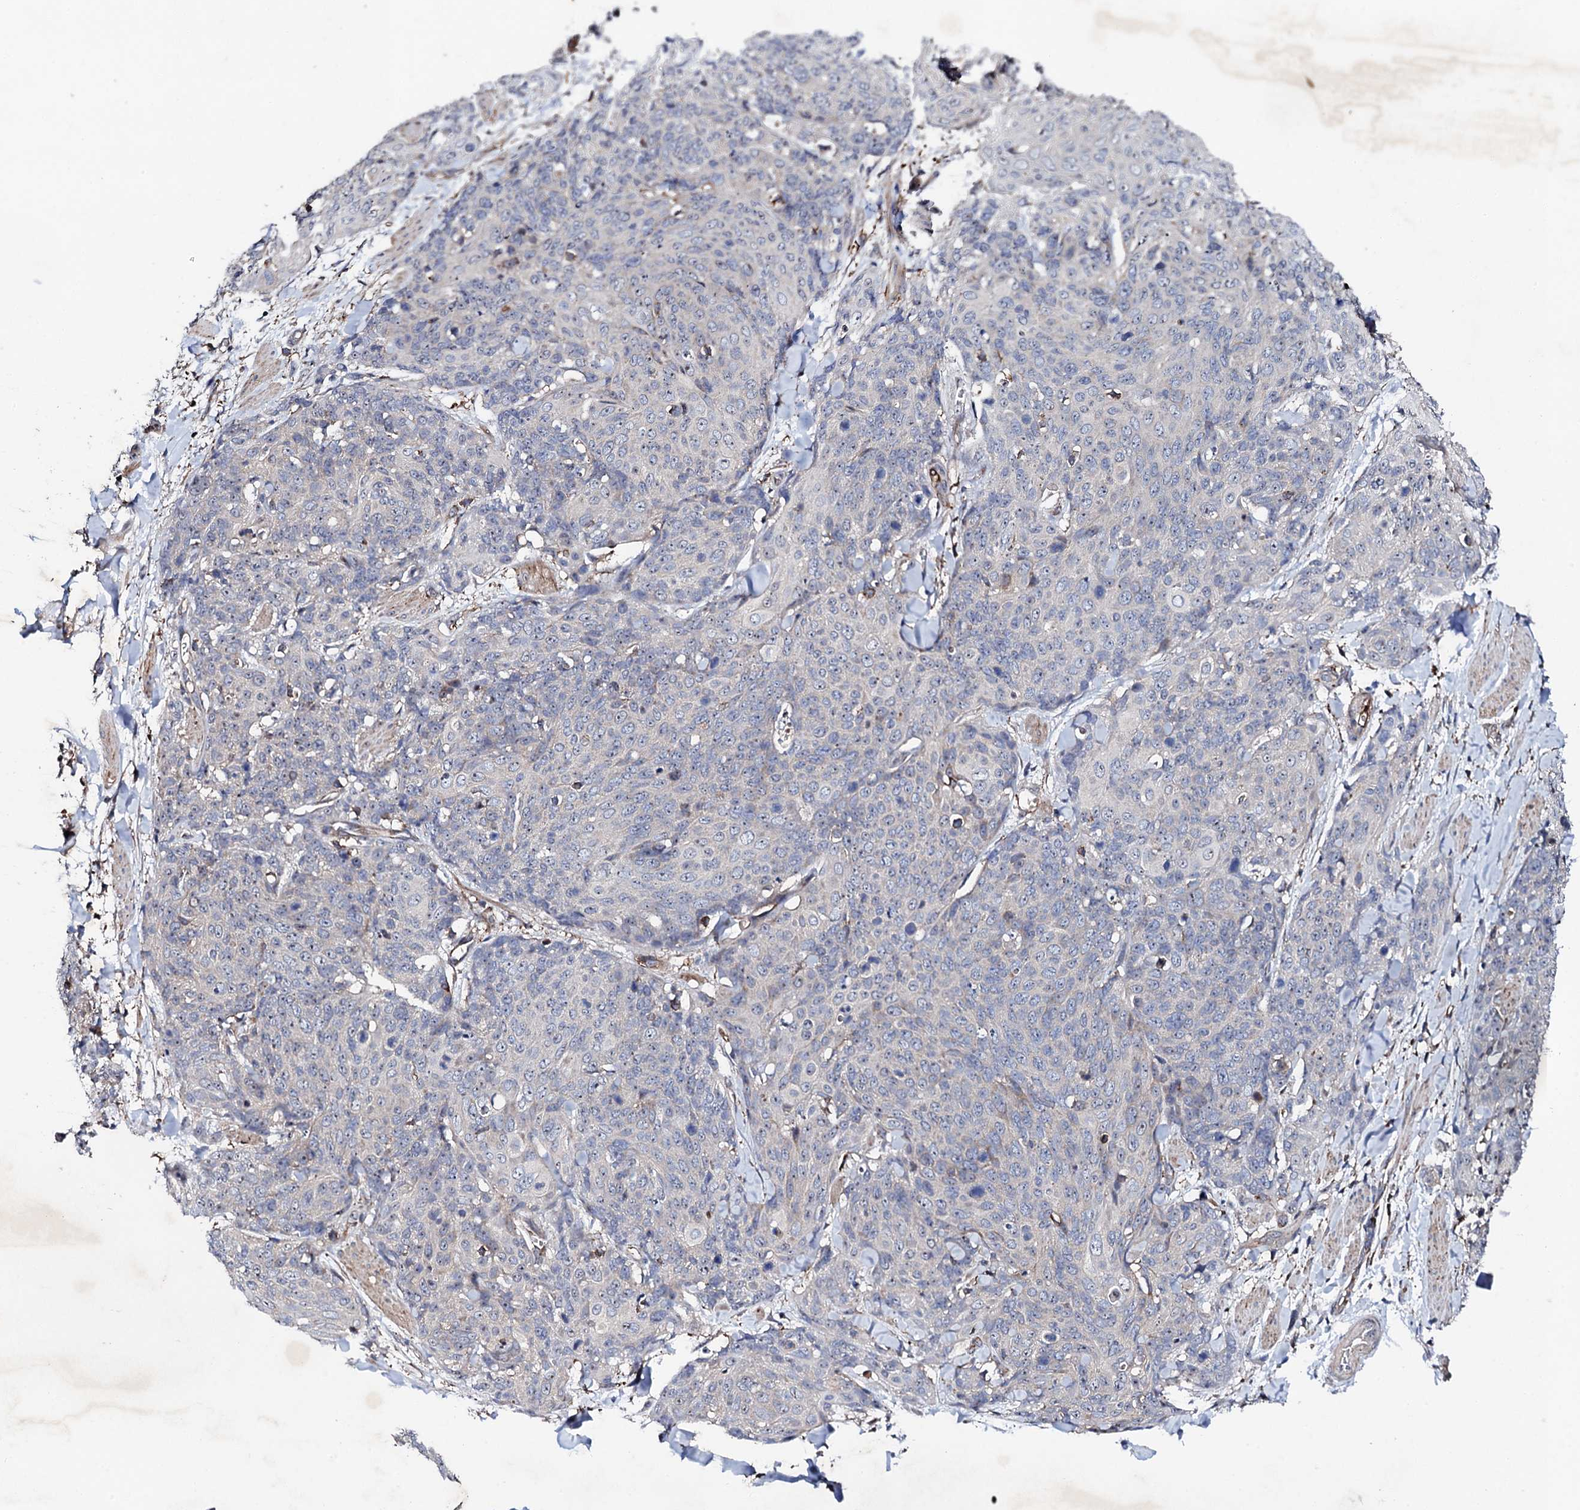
{"staining": {"intensity": "negative", "quantity": "none", "location": "none"}, "tissue": "skin cancer", "cell_type": "Tumor cells", "image_type": "cancer", "snomed": [{"axis": "morphology", "description": "Squamous cell carcinoma, NOS"}, {"axis": "topography", "description": "Skin"}, {"axis": "topography", "description": "Vulva"}], "caption": "This histopathology image is of skin cancer (squamous cell carcinoma) stained with immunohistochemistry (IHC) to label a protein in brown with the nuclei are counter-stained blue. There is no positivity in tumor cells.", "gene": "GTPBP4", "patient": {"sex": "female", "age": 85}}